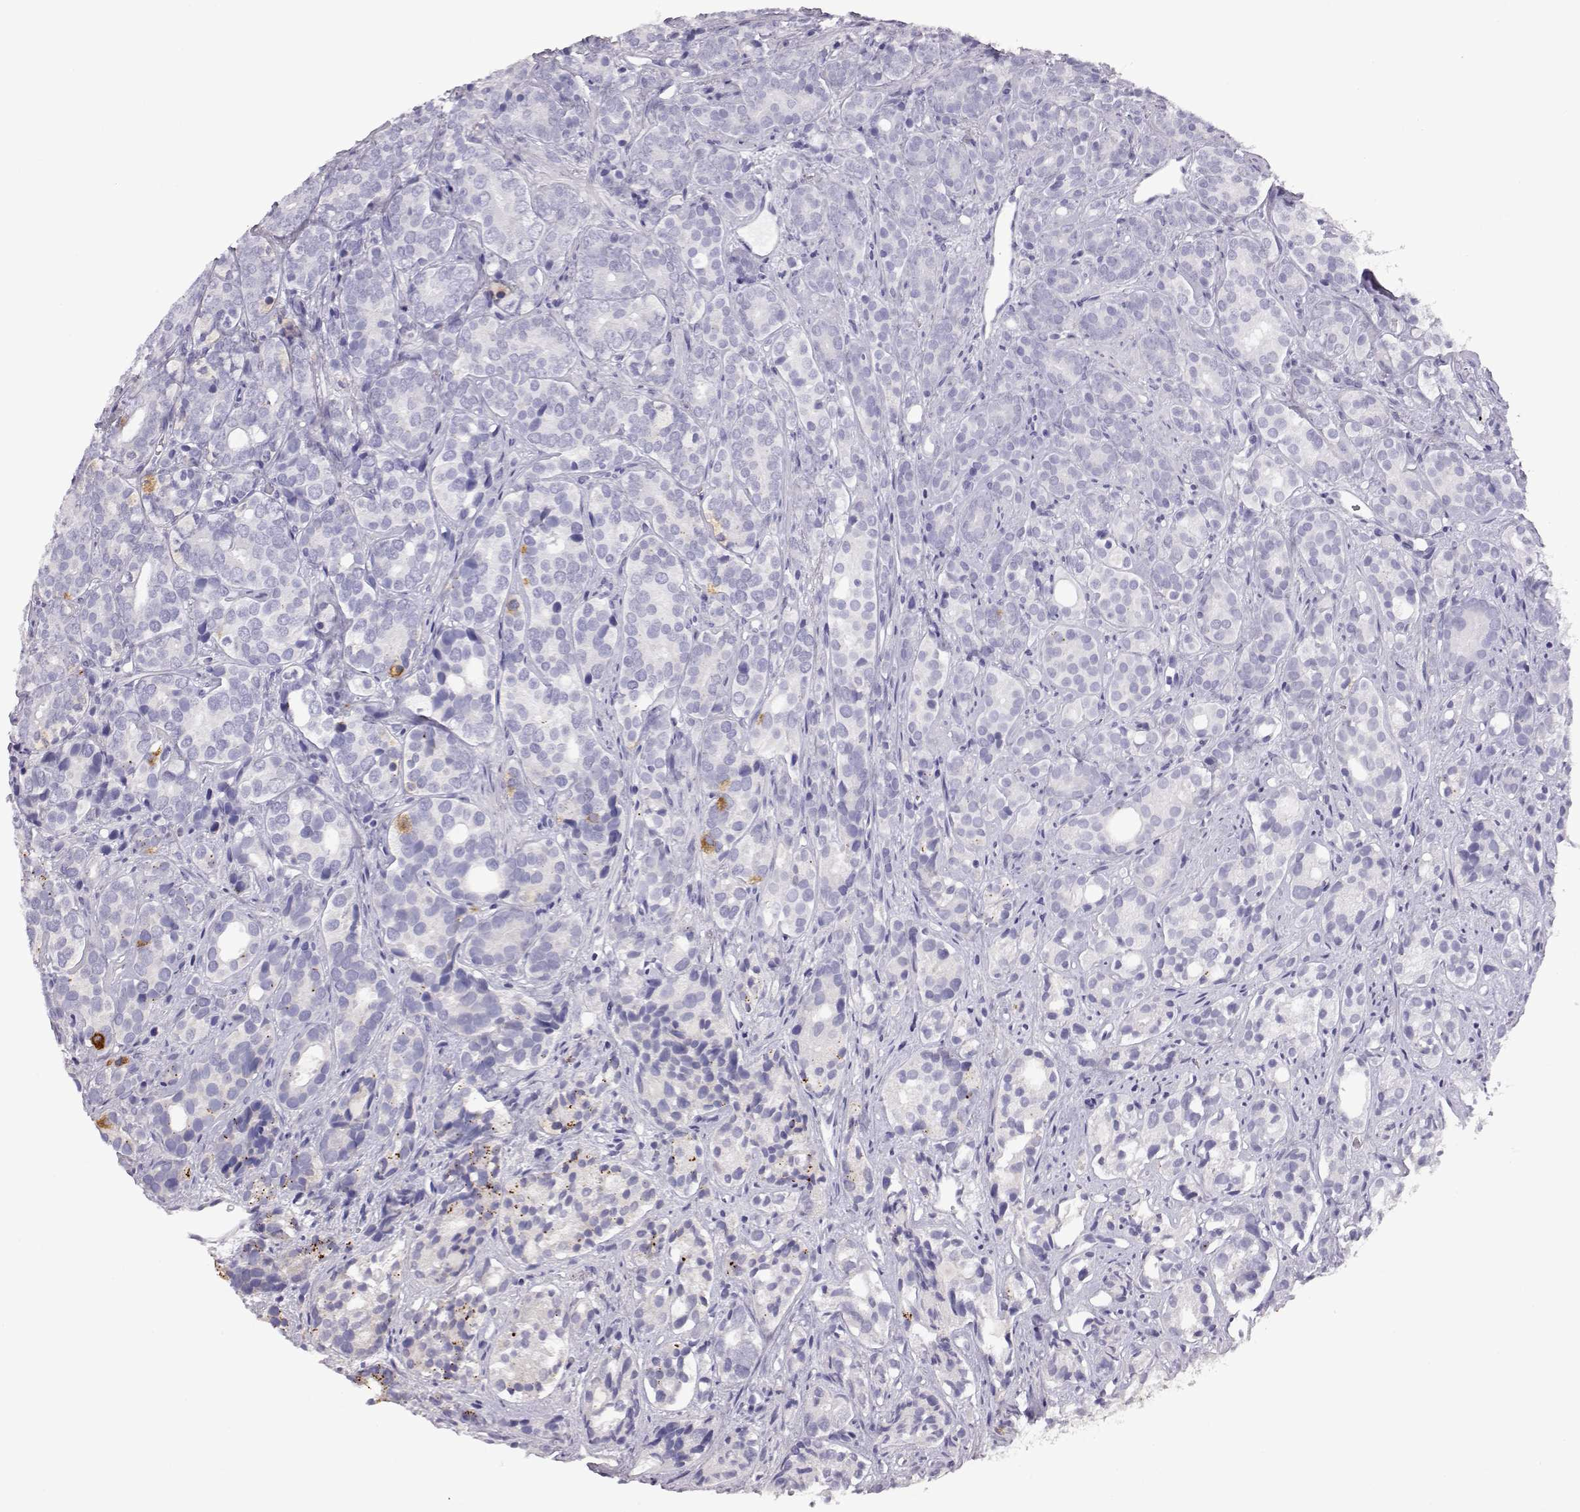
{"staining": {"intensity": "negative", "quantity": "none", "location": "none"}, "tissue": "prostate cancer", "cell_type": "Tumor cells", "image_type": "cancer", "snomed": [{"axis": "morphology", "description": "Adenocarcinoma, High grade"}, {"axis": "topography", "description": "Prostate"}], "caption": "This is an immunohistochemistry image of human prostate adenocarcinoma (high-grade). There is no positivity in tumor cells.", "gene": "VGF", "patient": {"sex": "male", "age": 84}}